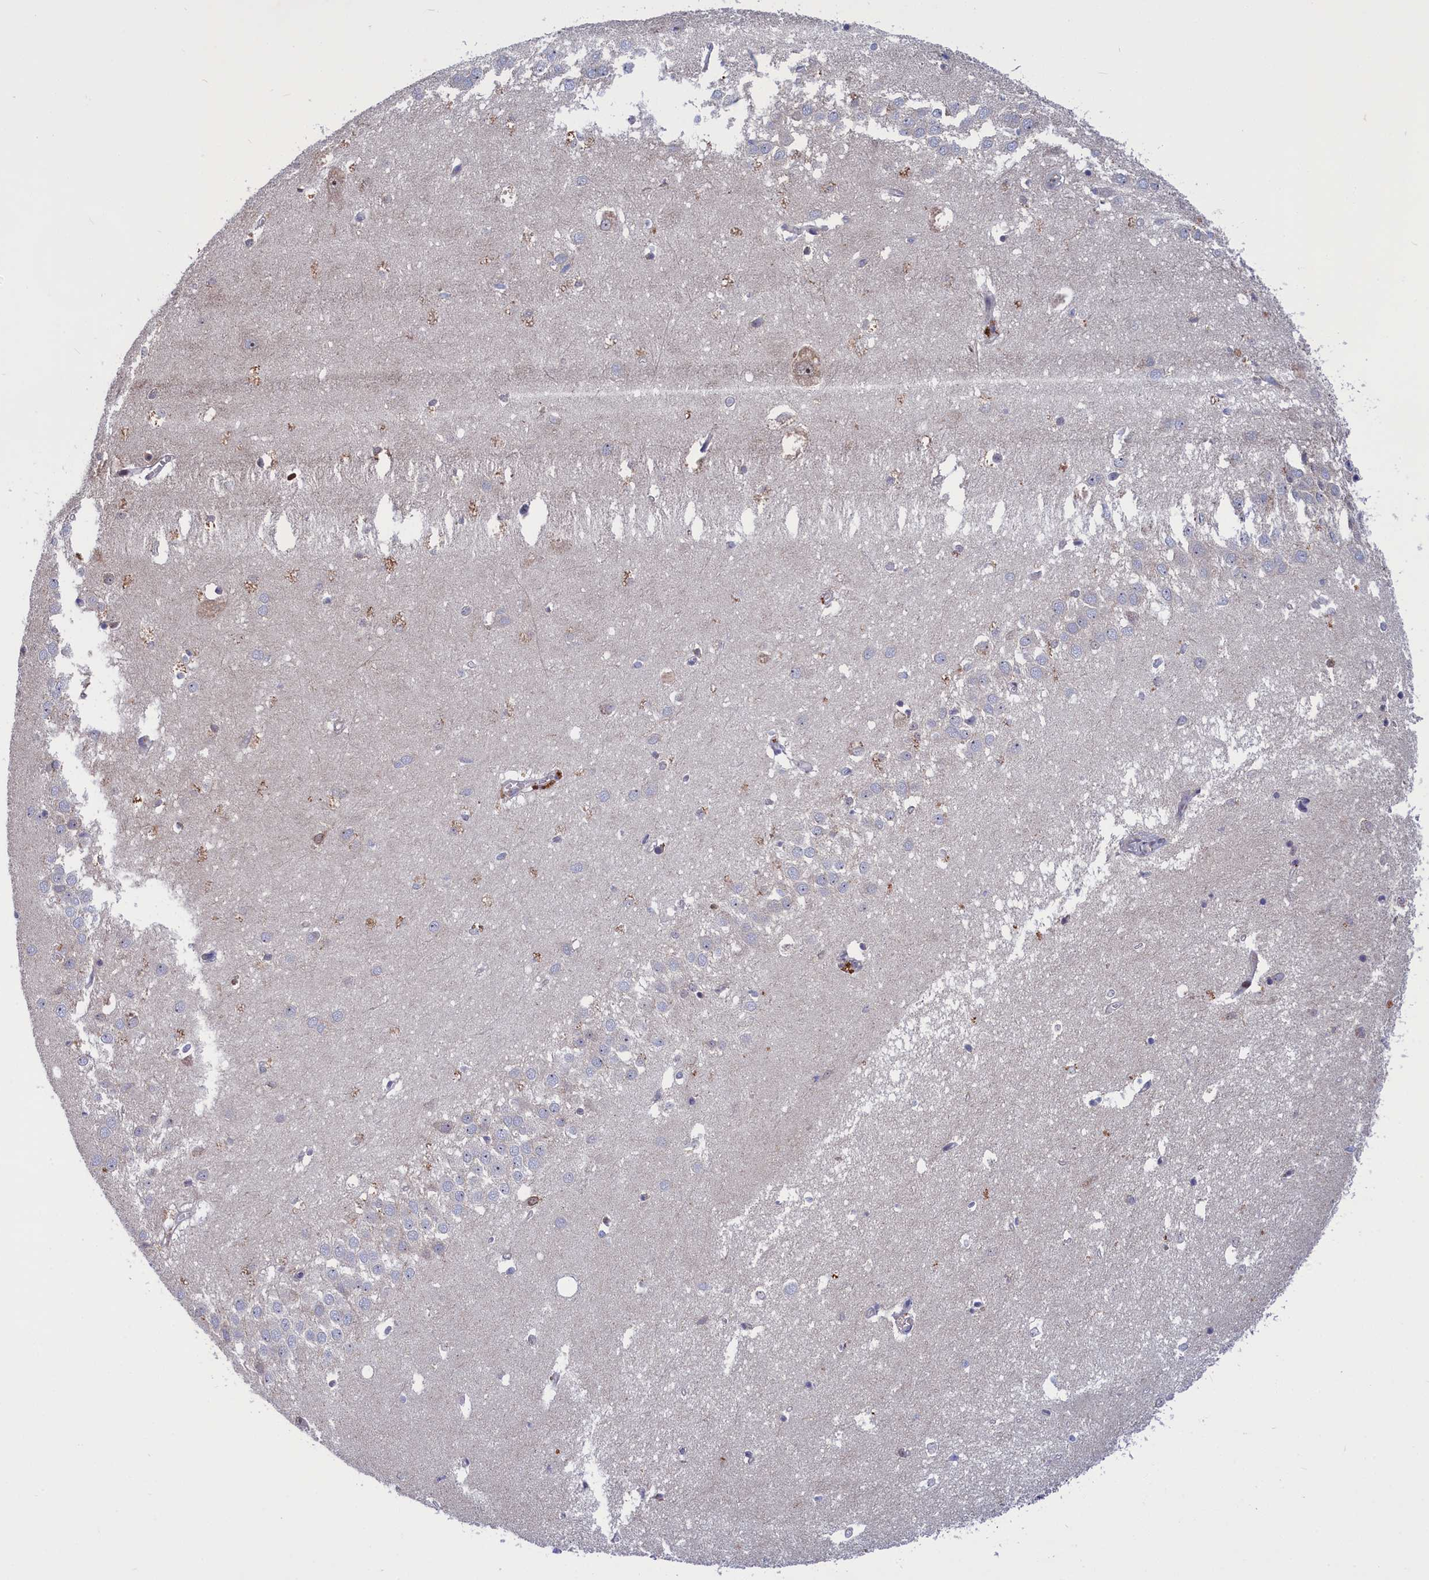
{"staining": {"intensity": "moderate", "quantity": "<25%", "location": "cytoplasmic/membranous"}, "tissue": "hippocampus", "cell_type": "Glial cells", "image_type": "normal", "snomed": [{"axis": "morphology", "description": "Normal tissue, NOS"}, {"axis": "topography", "description": "Hippocampus"}], "caption": "Moderate cytoplasmic/membranous protein staining is present in about <25% of glial cells in hippocampus.", "gene": "CRACD", "patient": {"sex": "female", "age": 64}}